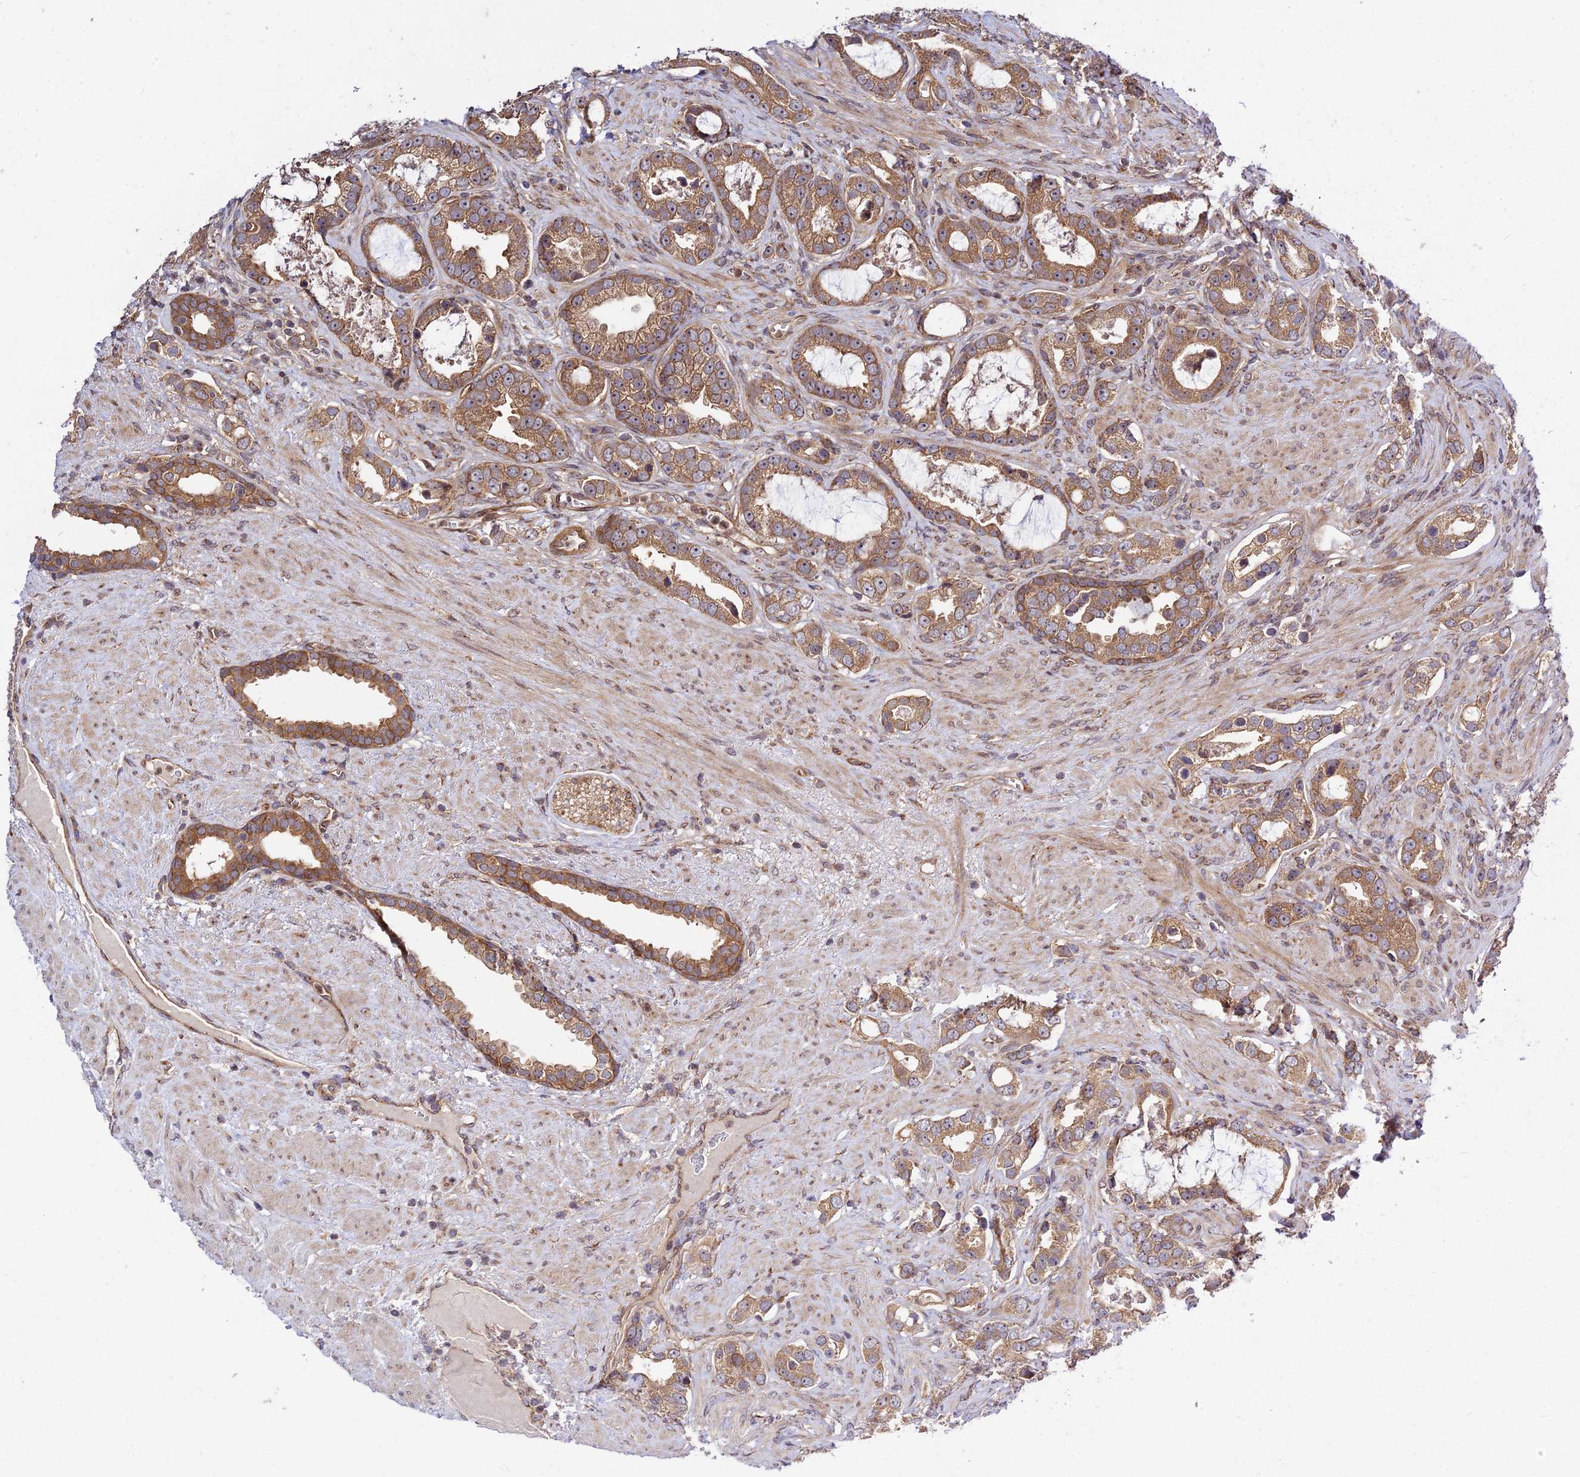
{"staining": {"intensity": "moderate", "quantity": ">75%", "location": "cytoplasmic/membranous"}, "tissue": "prostate cancer", "cell_type": "Tumor cells", "image_type": "cancer", "snomed": [{"axis": "morphology", "description": "Adenocarcinoma, High grade"}, {"axis": "topography", "description": "Prostate"}], "caption": "Tumor cells reveal medium levels of moderate cytoplasmic/membranous expression in approximately >75% of cells in human prostate cancer.", "gene": "SMG6", "patient": {"sex": "male", "age": 67}}